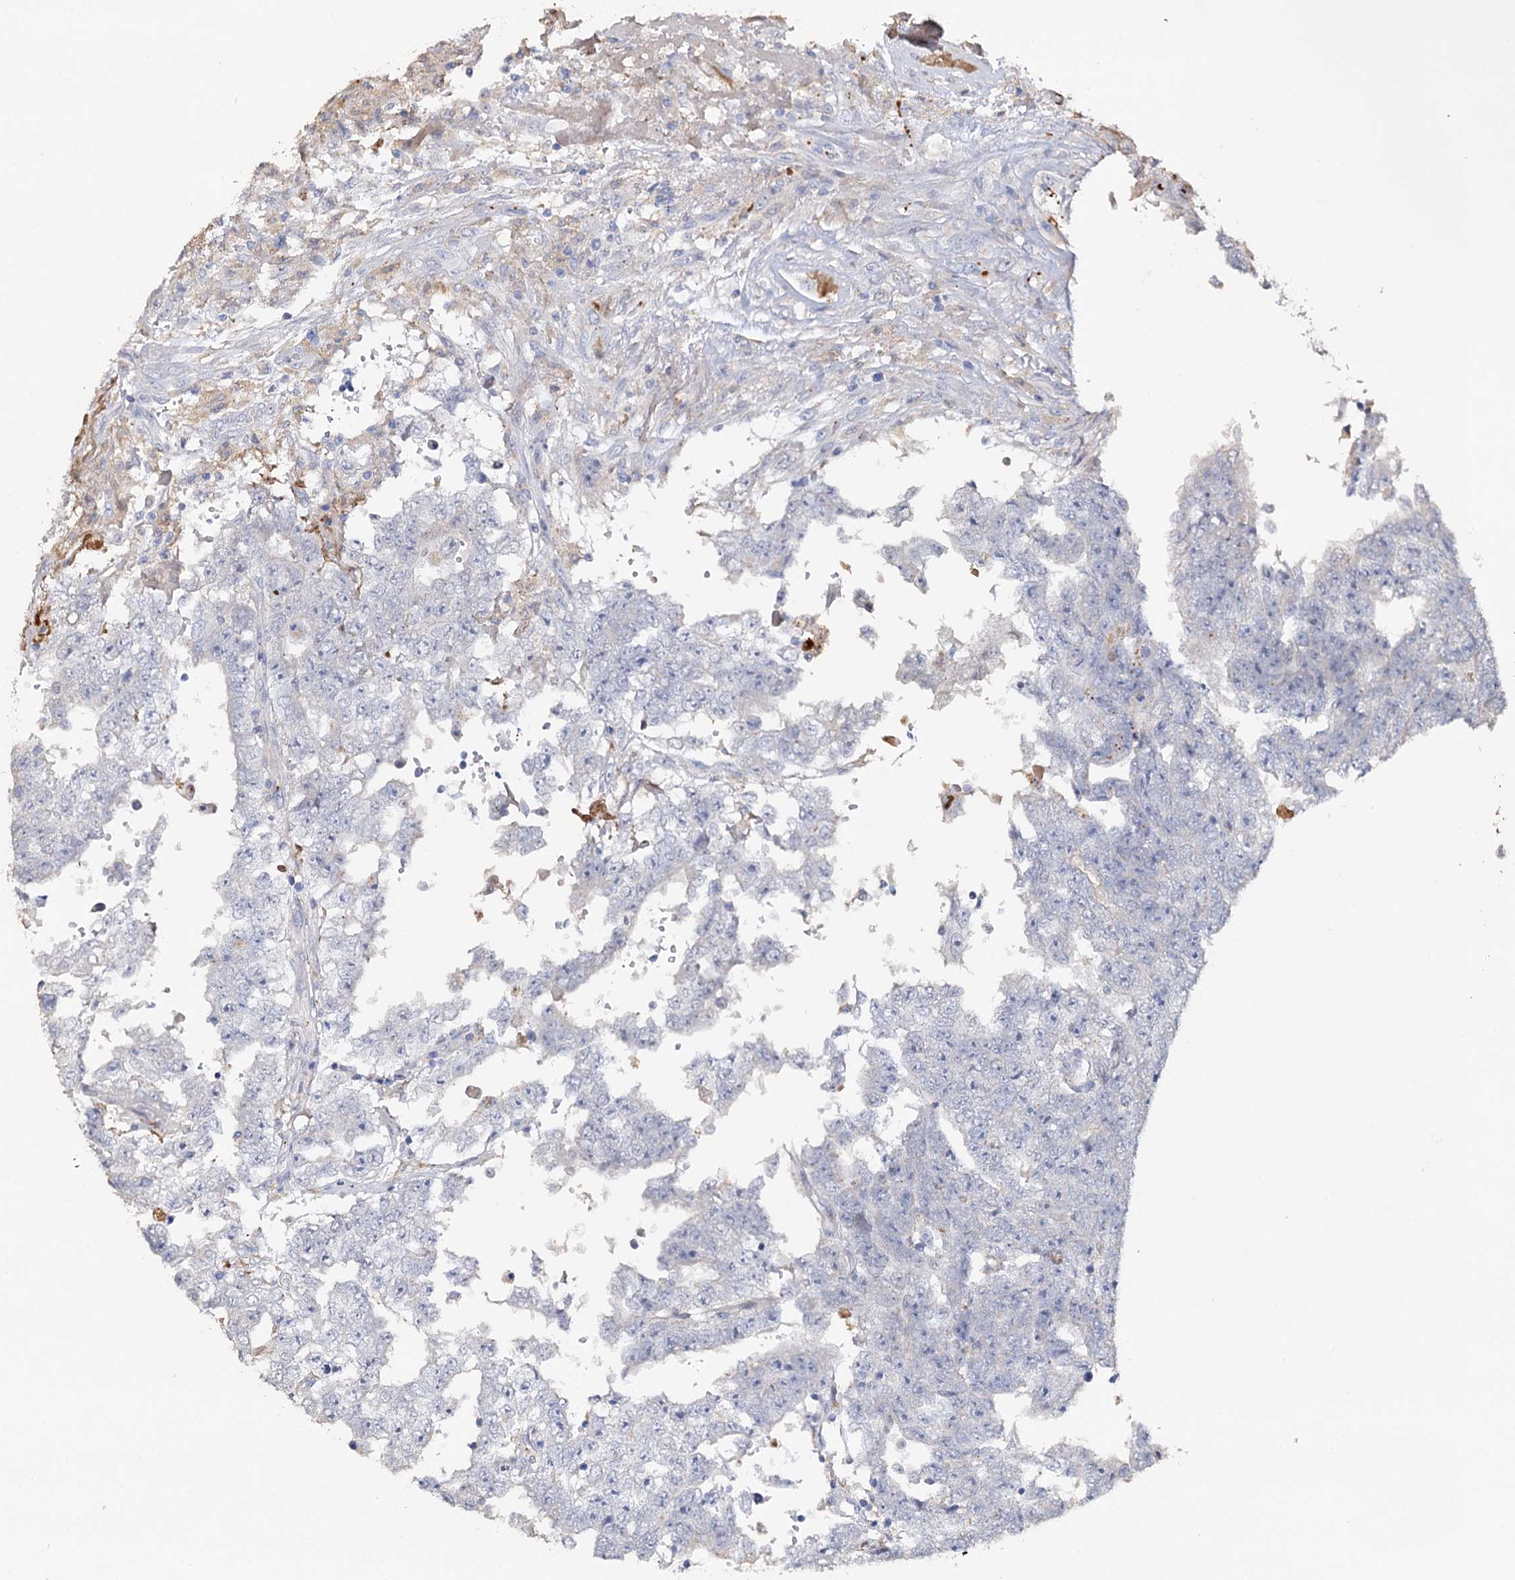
{"staining": {"intensity": "negative", "quantity": "none", "location": "none"}, "tissue": "testis cancer", "cell_type": "Tumor cells", "image_type": "cancer", "snomed": [{"axis": "morphology", "description": "Carcinoma, Embryonal, NOS"}, {"axis": "topography", "description": "Testis"}], "caption": "Immunohistochemical staining of human testis embryonal carcinoma demonstrates no significant positivity in tumor cells. Brightfield microscopy of immunohistochemistry (IHC) stained with DAB (3,3'-diaminobenzidine) (brown) and hematoxylin (blue), captured at high magnification.", "gene": "DNAH6", "patient": {"sex": "male", "age": 25}}